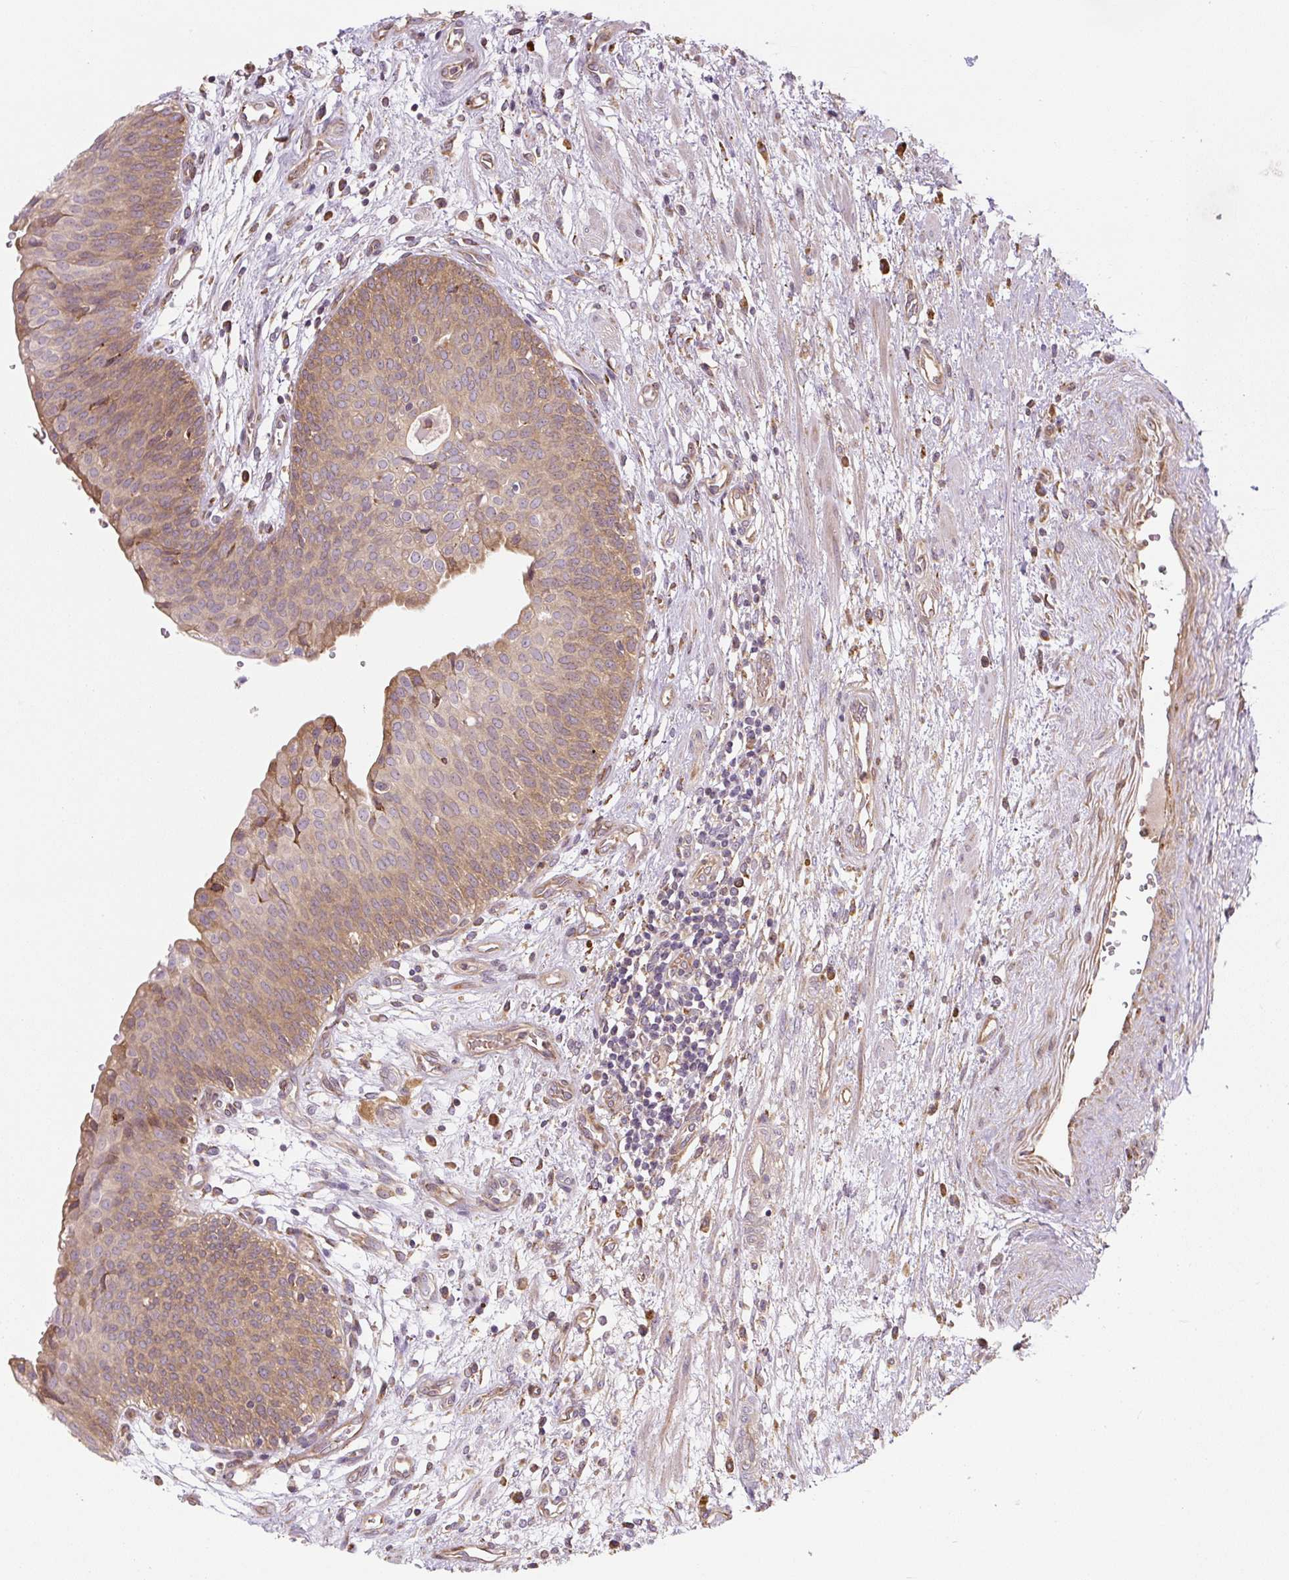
{"staining": {"intensity": "moderate", "quantity": ">75%", "location": "cytoplasmic/membranous"}, "tissue": "urinary bladder", "cell_type": "Urothelial cells", "image_type": "normal", "snomed": [{"axis": "morphology", "description": "Normal tissue, NOS"}, {"axis": "topography", "description": "Urinary bladder"}], "caption": "Urothelial cells display medium levels of moderate cytoplasmic/membranous staining in approximately >75% of cells in normal human urinary bladder.", "gene": "RASA1", "patient": {"sex": "male", "age": 55}}